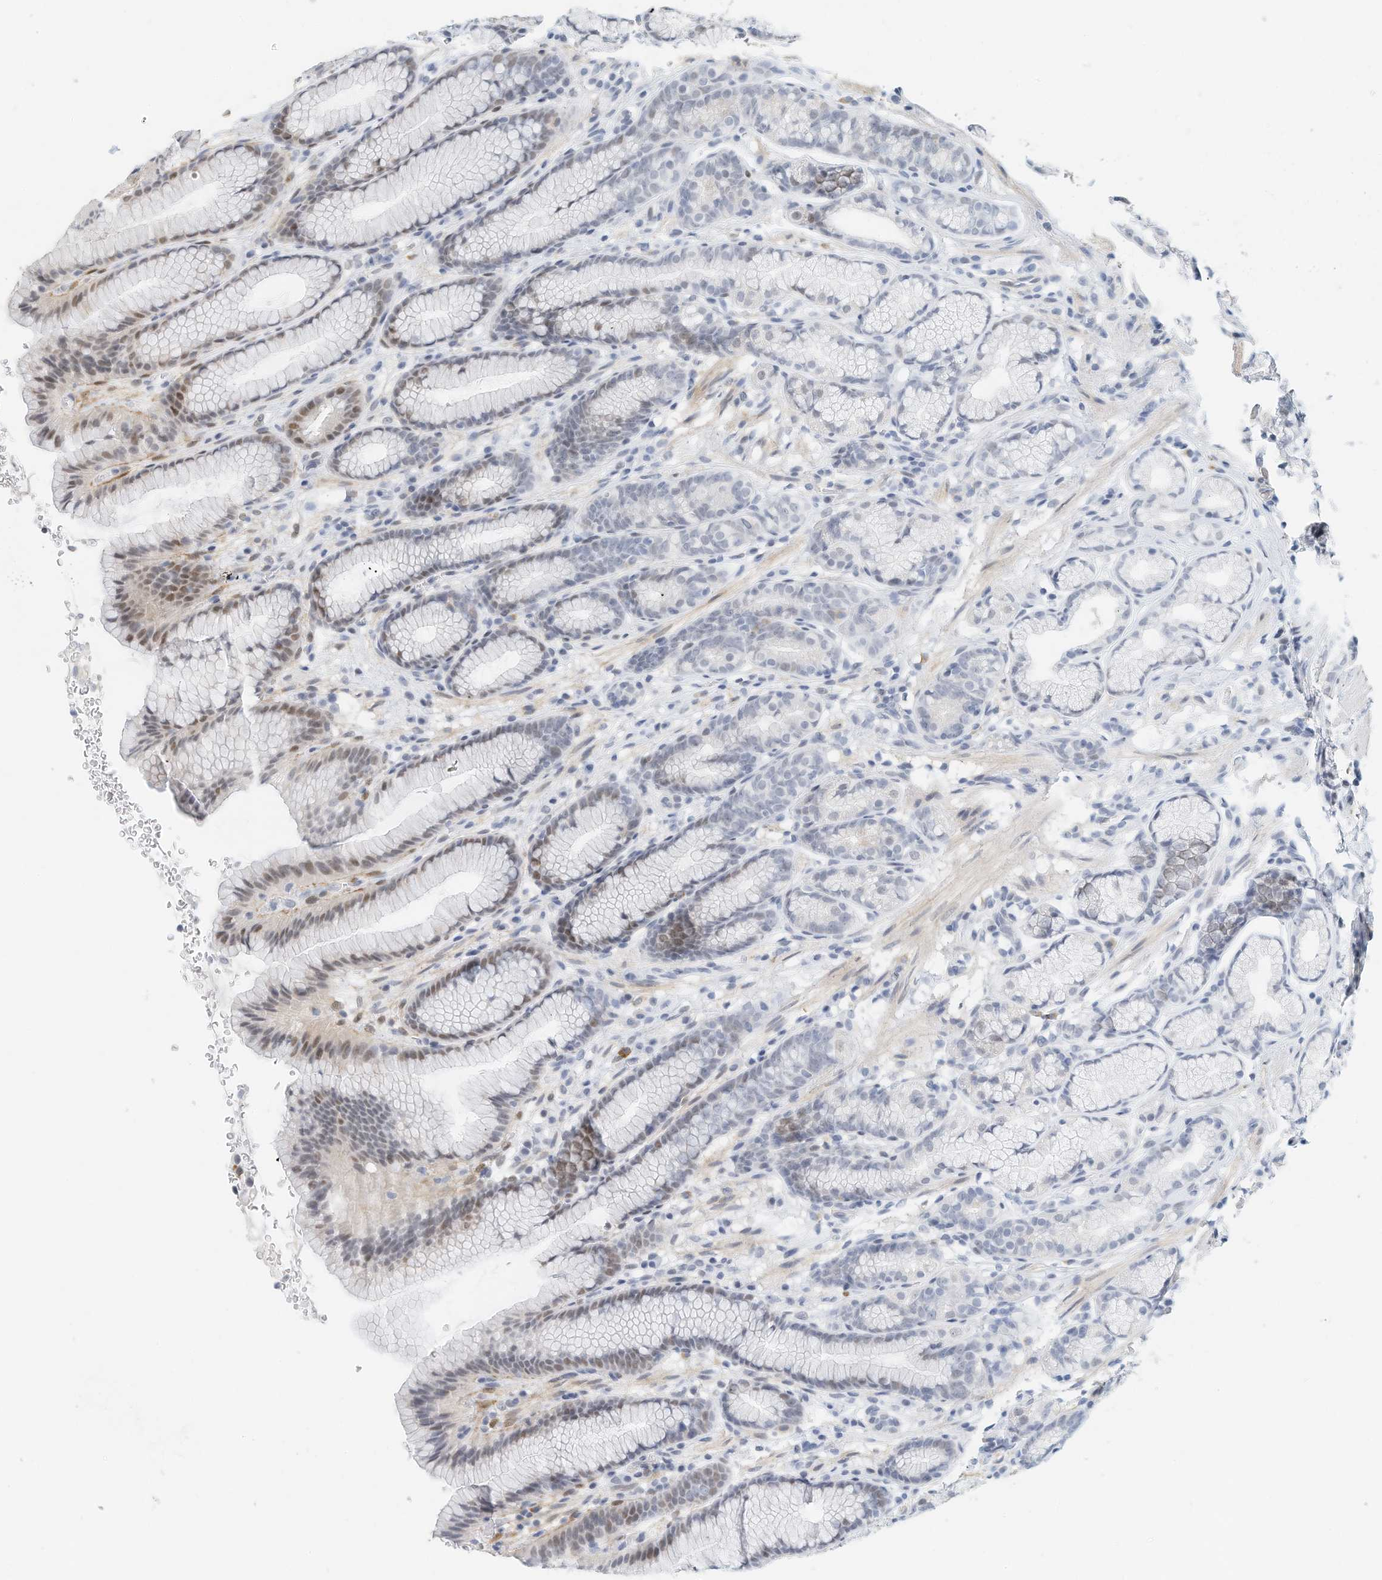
{"staining": {"intensity": "weak", "quantity": "<25%", "location": "nuclear"}, "tissue": "stomach", "cell_type": "Glandular cells", "image_type": "normal", "snomed": [{"axis": "morphology", "description": "Normal tissue, NOS"}, {"axis": "topography", "description": "Stomach"}], "caption": "A histopathology image of human stomach is negative for staining in glandular cells. (Brightfield microscopy of DAB immunohistochemistry (IHC) at high magnification).", "gene": "ARHGAP28", "patient": {"sex": "male", "age": 42}}